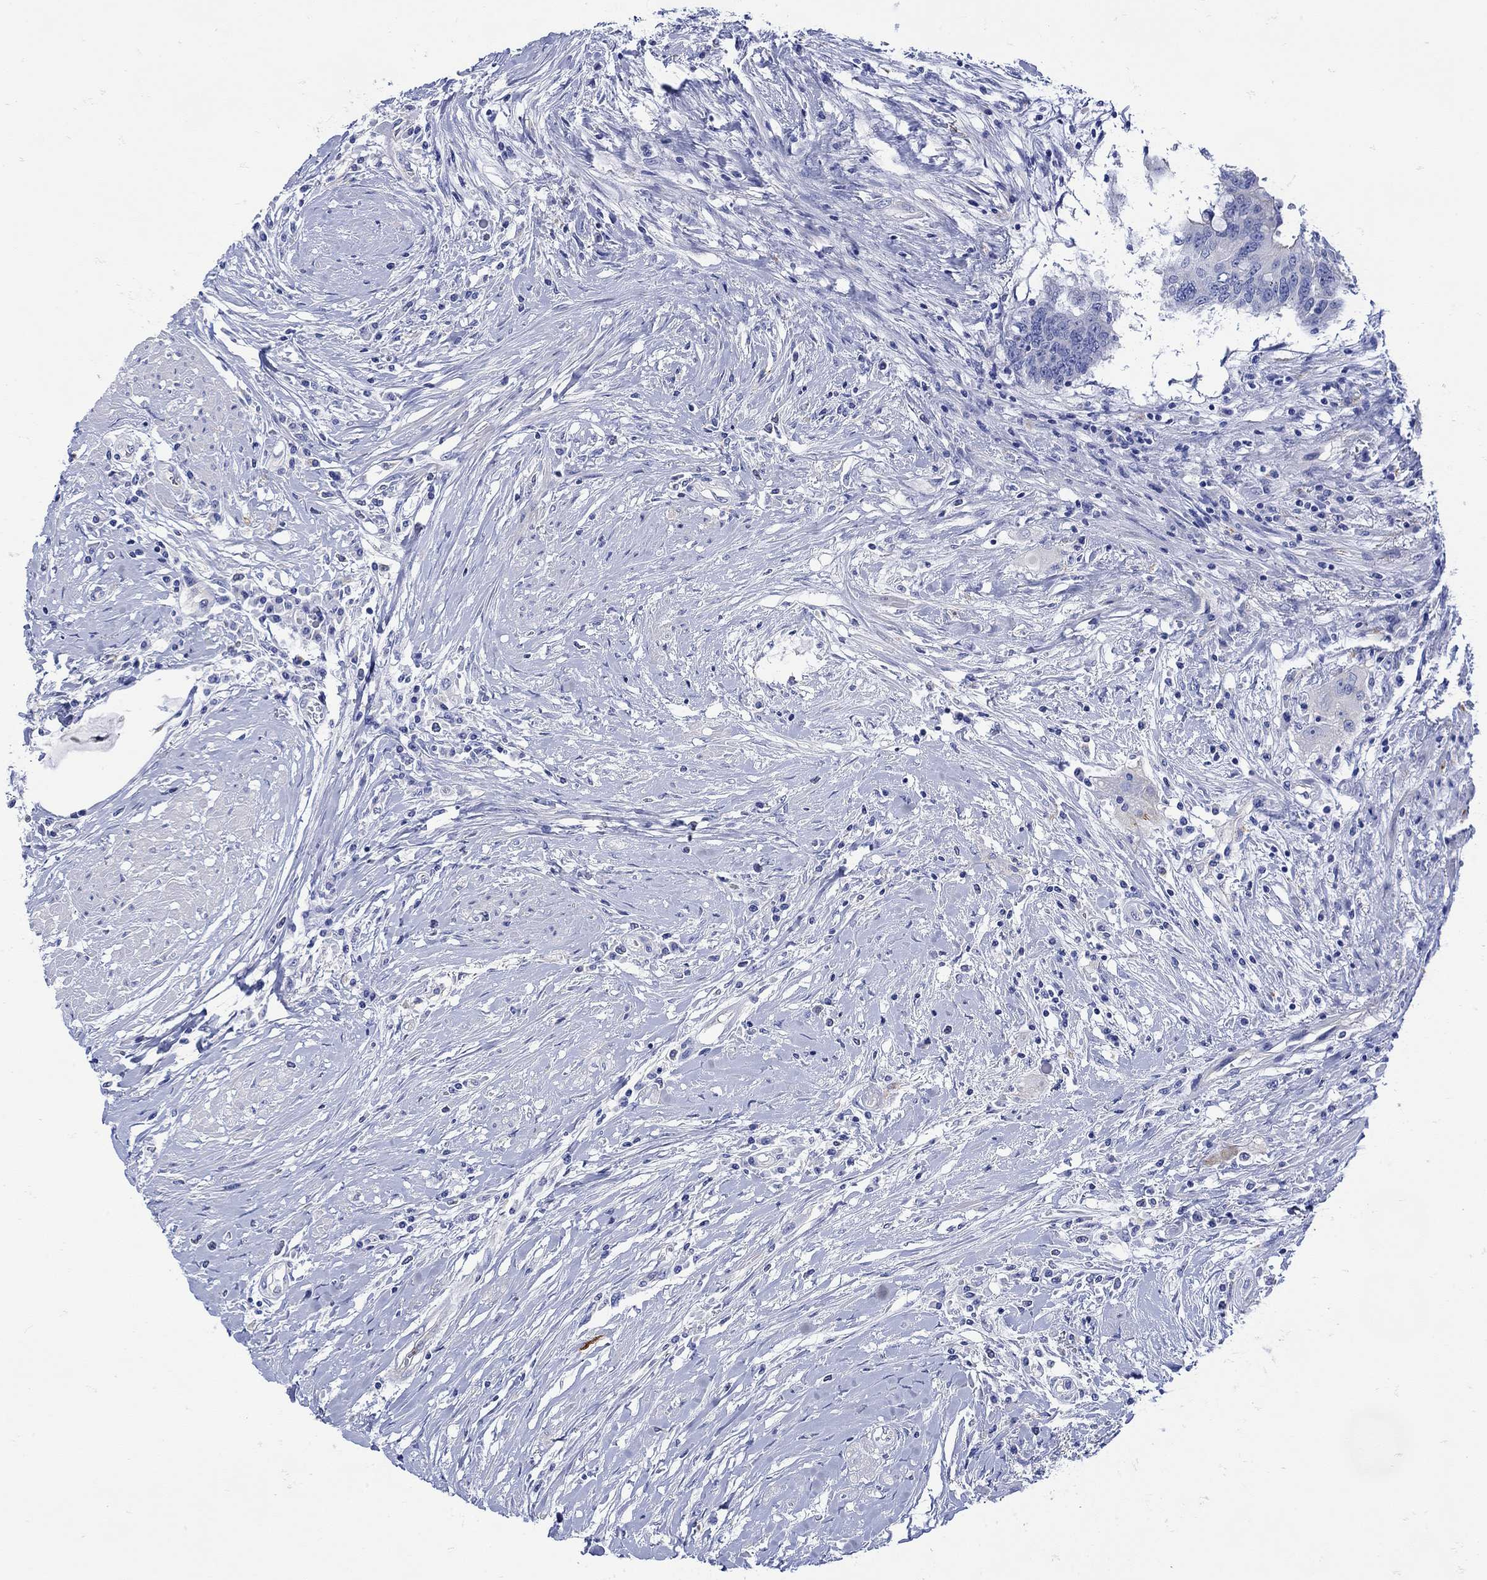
{"staining": {"intensity": "negative", "quantity": "none", "location": "none"}, "tissue": "colorectal cancer", "cell_type": "Tumor cells", "image_type": "cancer", "snomed": [{"axis": "morphology", "description": "Adenocarcinoma, NOS"}, {"axis": "topography", "description": "Rectum"}], "caption": "High power microscopy photomicrograph of an immunohistochemistry (IHC) photomicrograph of adenocarcinoma (colorectal), revealing no significant expression in tumor cells.", "gene": "ANKMY1", "patient": {"sex": "male", "age": 59}}